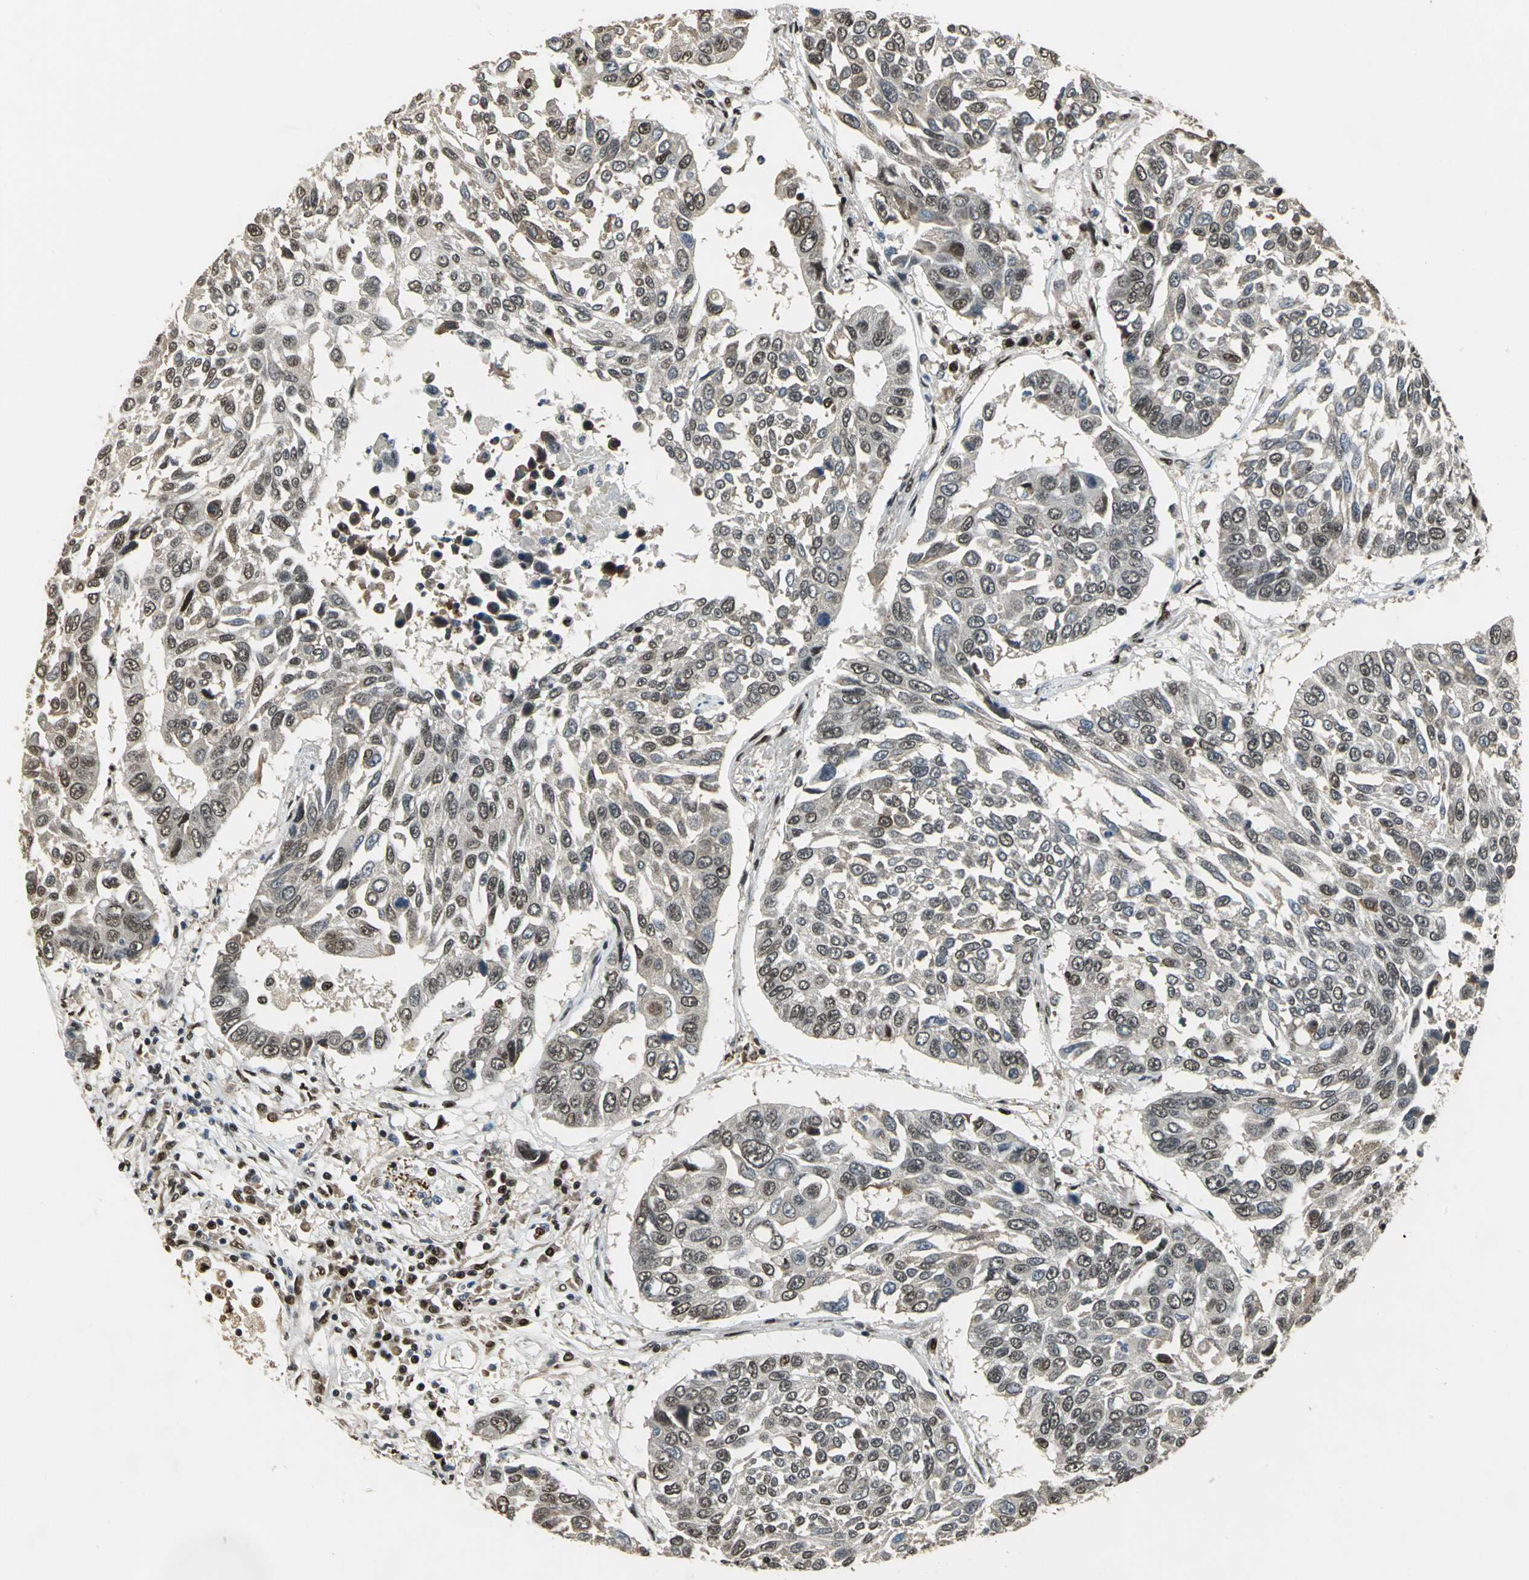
{"staining": {"intensity": "weak", "quantity": "25%-75%", "location": "nuclear"}, "tissue": "lung cancer", "cell_type": "Tumor cells", "image_type": "cancer", "snomed": [{"axis": "morphology", "description": "Squamous cell carcinoma, NOS"}, {"axis": "topography", "description": "Lung"}], "caption": "A brown stain shows weak nuclear staining of a protein in human lung cancer (squamous cell carcinoma) tumor cells.", "gene": "MIS18BP1", "patient": {"sex": "male", "age": 71}}